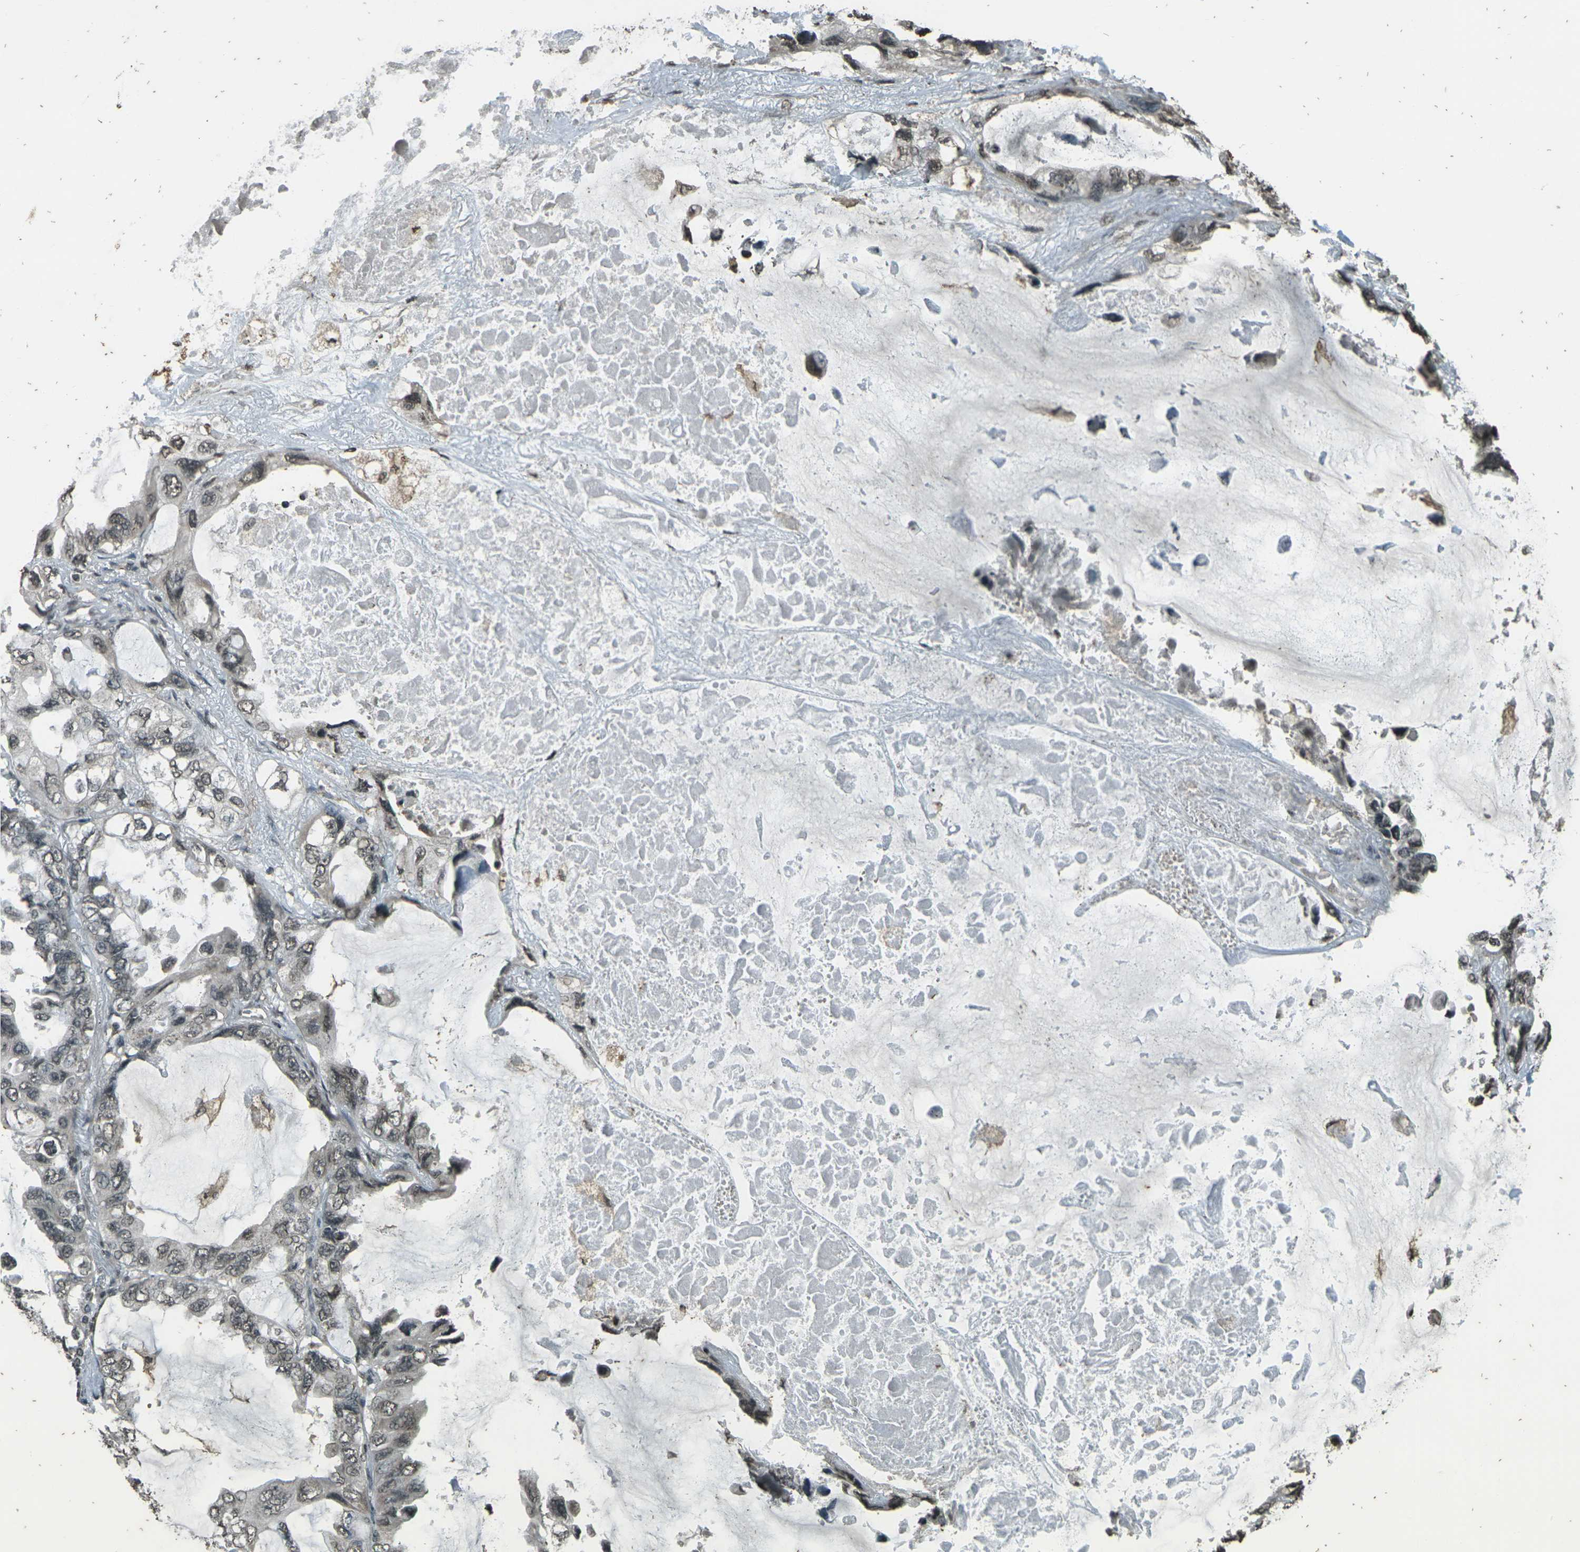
{"staining": {"intensity": "weak", "quantity": "<25%", "location": "nuclear"}, "tissue": "lung cancer", "cell_type": "Tumor cells", "image_type": "cancer", "snomed": [{"axis": "morphology", "description": "Squamous cell carcinoma, NOS"}, {"axis": "topography", "description": "Lung"}], "caption": "Immunohistochemistry of human lung squamous cell carcinoma shows no positivity in tumor cells. Nuclei are stained in blue.", "gene": "PRPF8", "patient": {"sex": "female", "age": 73}}